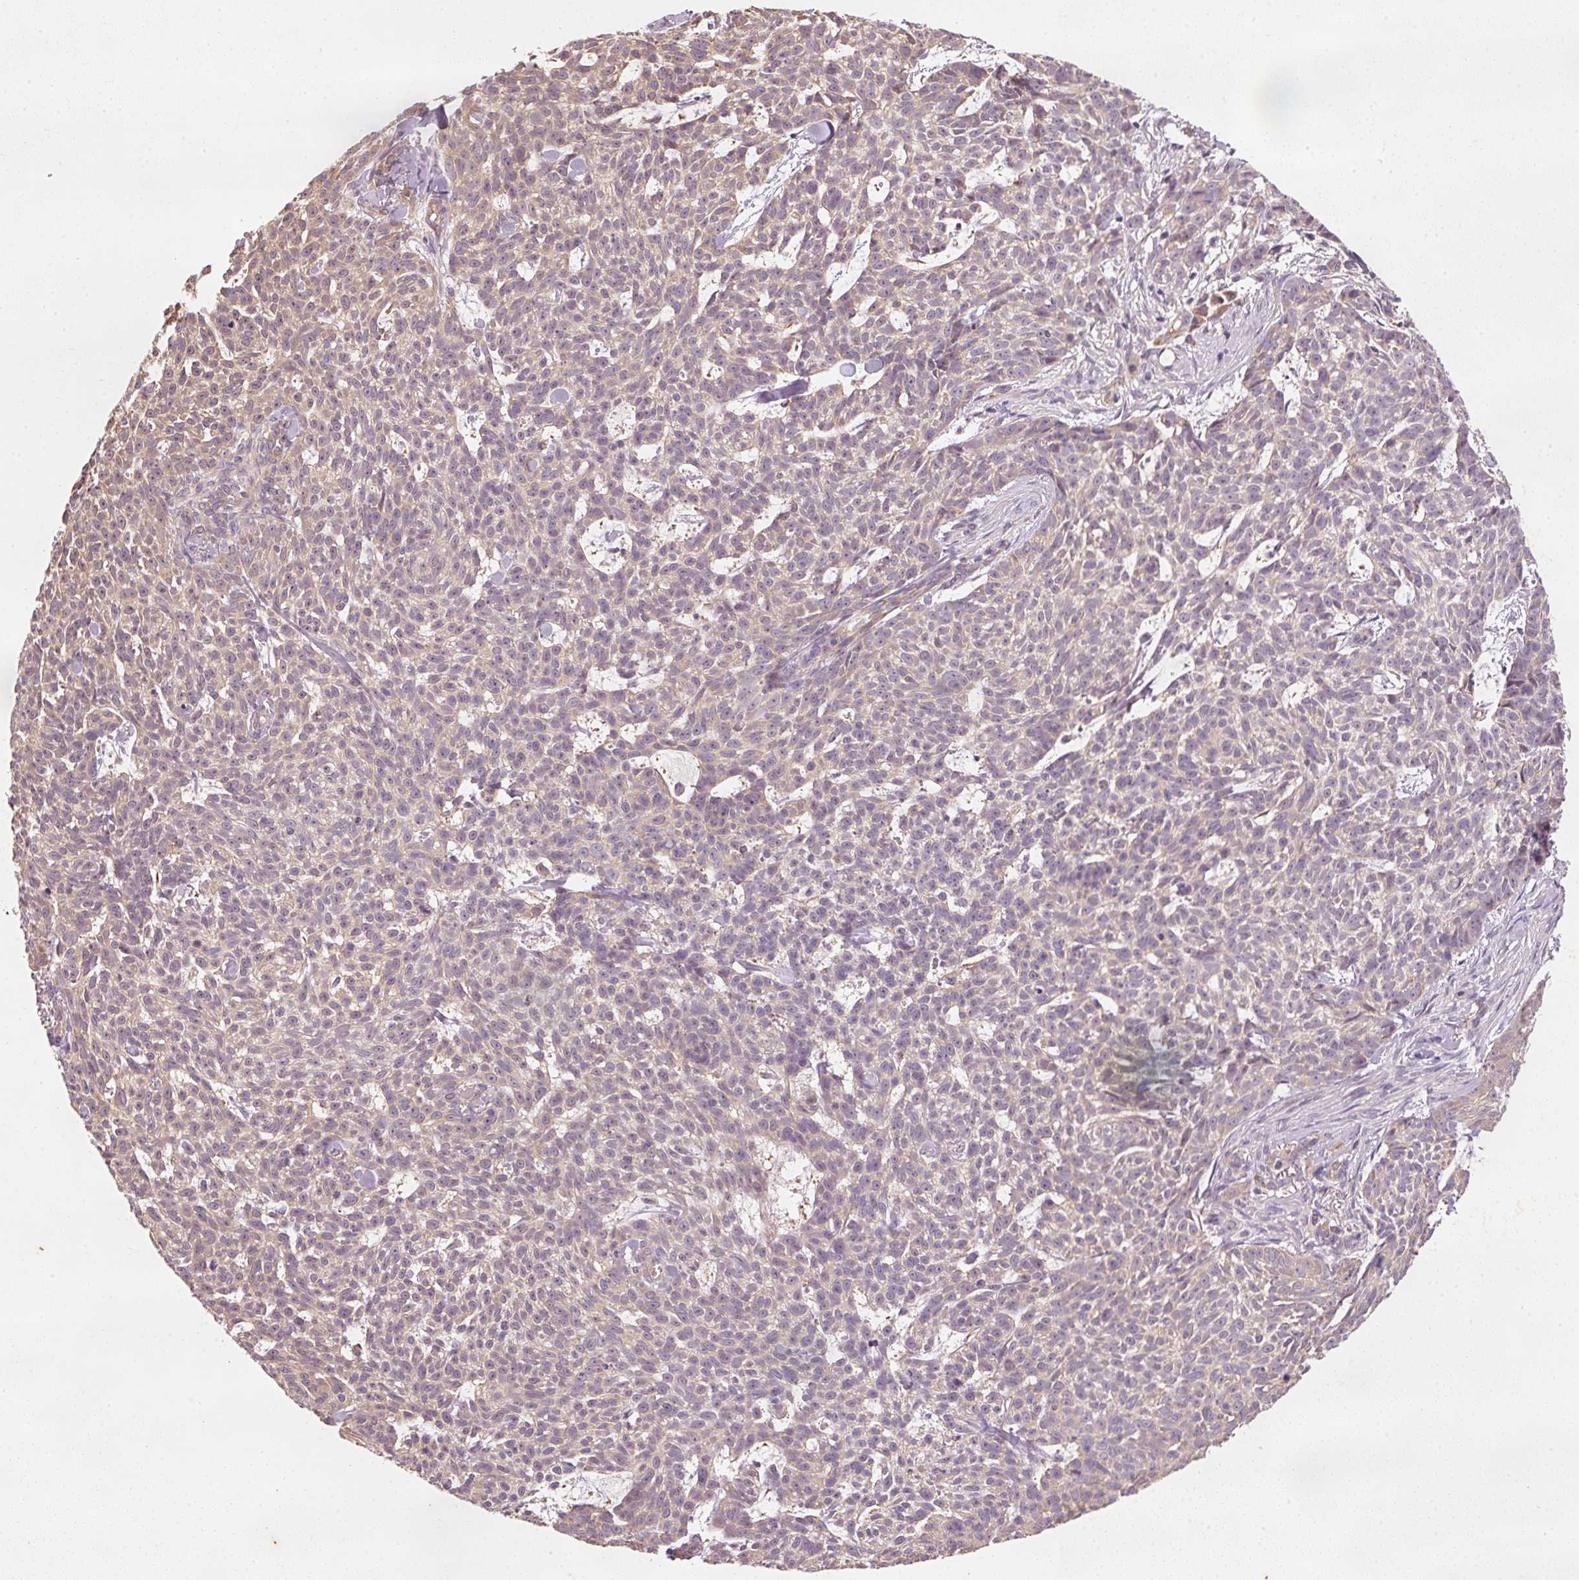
{"staining": {"intensity": "weak", "quantity": "<25%", "location": "cytoplasmic/membranous"}, "tissue": "skin cancer", "cell_type": "Tumor cells", "image_type": "cancer", "snomed": [{"axis": "morphology", "description": "Basal cell carcinoma"}, {"axis": "topography", "description": "Skin"}], "caption": "High power microscopy image of an IHC micrograph of basal cell carcinoma (skin), revealing no significant staining in tumor cells. (Stains: DAB (3,3'-diaminobenzidine) immunohistochemistry with hematoxylin counter stain, Microscopy: brightfield microscopy at high magnification).", "gene": "RGL2", "patient": {"sex": "female", "age": 93}}